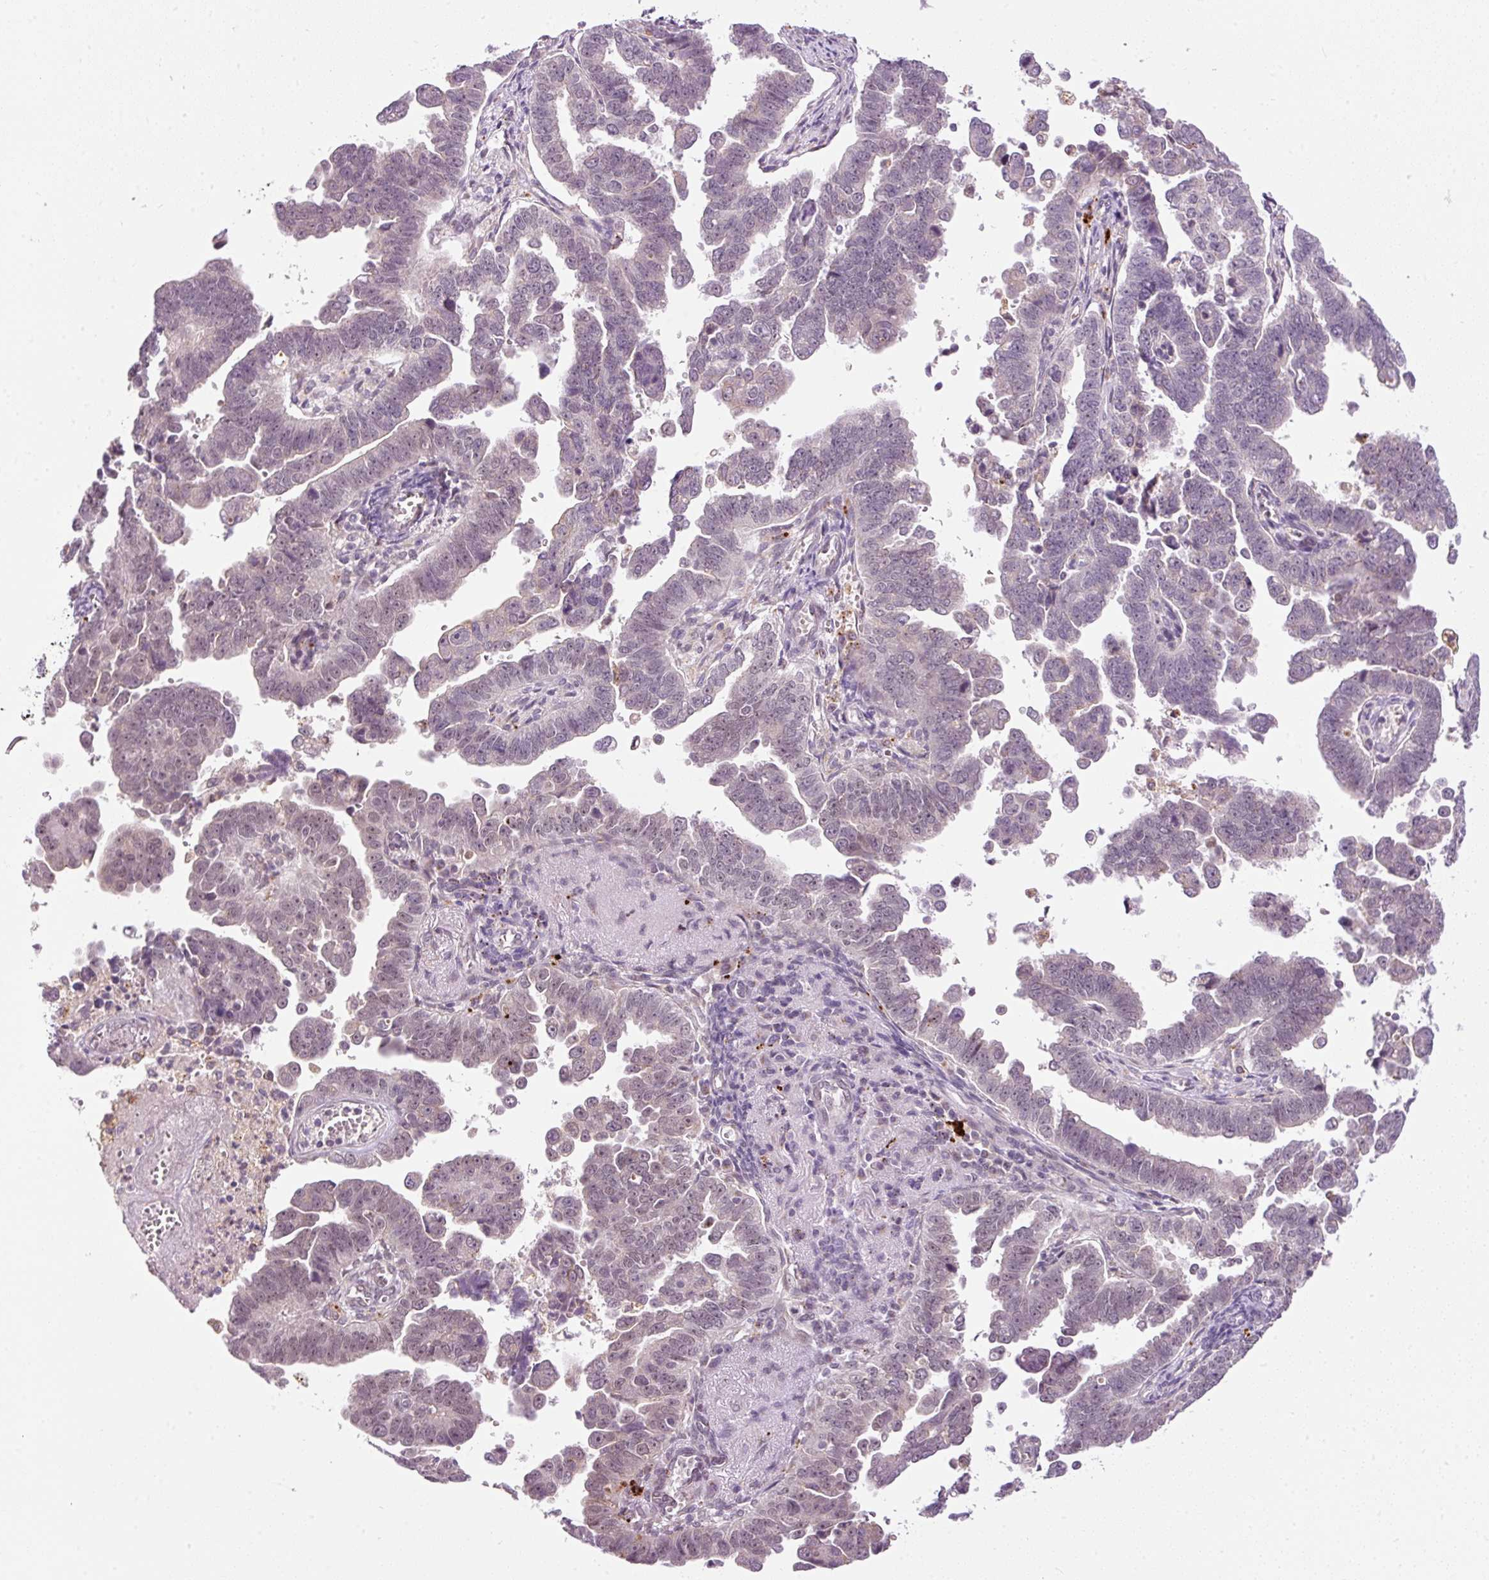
{"staining": {"intensity": "negative", "quantity": "none", "location": "none"}, "tissue": "endometrial cancer", "cell_type": "Tumor cells", "image_type": "cancer", "snomed": [{"axis": "morphology", "description": "Adenocarcinoma, NOS"}, {"axis": "topography", "description": "Endometrium"}], "caption": "Tumor cells are negative for protein expression in human endometrial cancer (adenocarcinoma).", "gene": "ZNF639", "patient": {"sex": "female", "age": 75}}